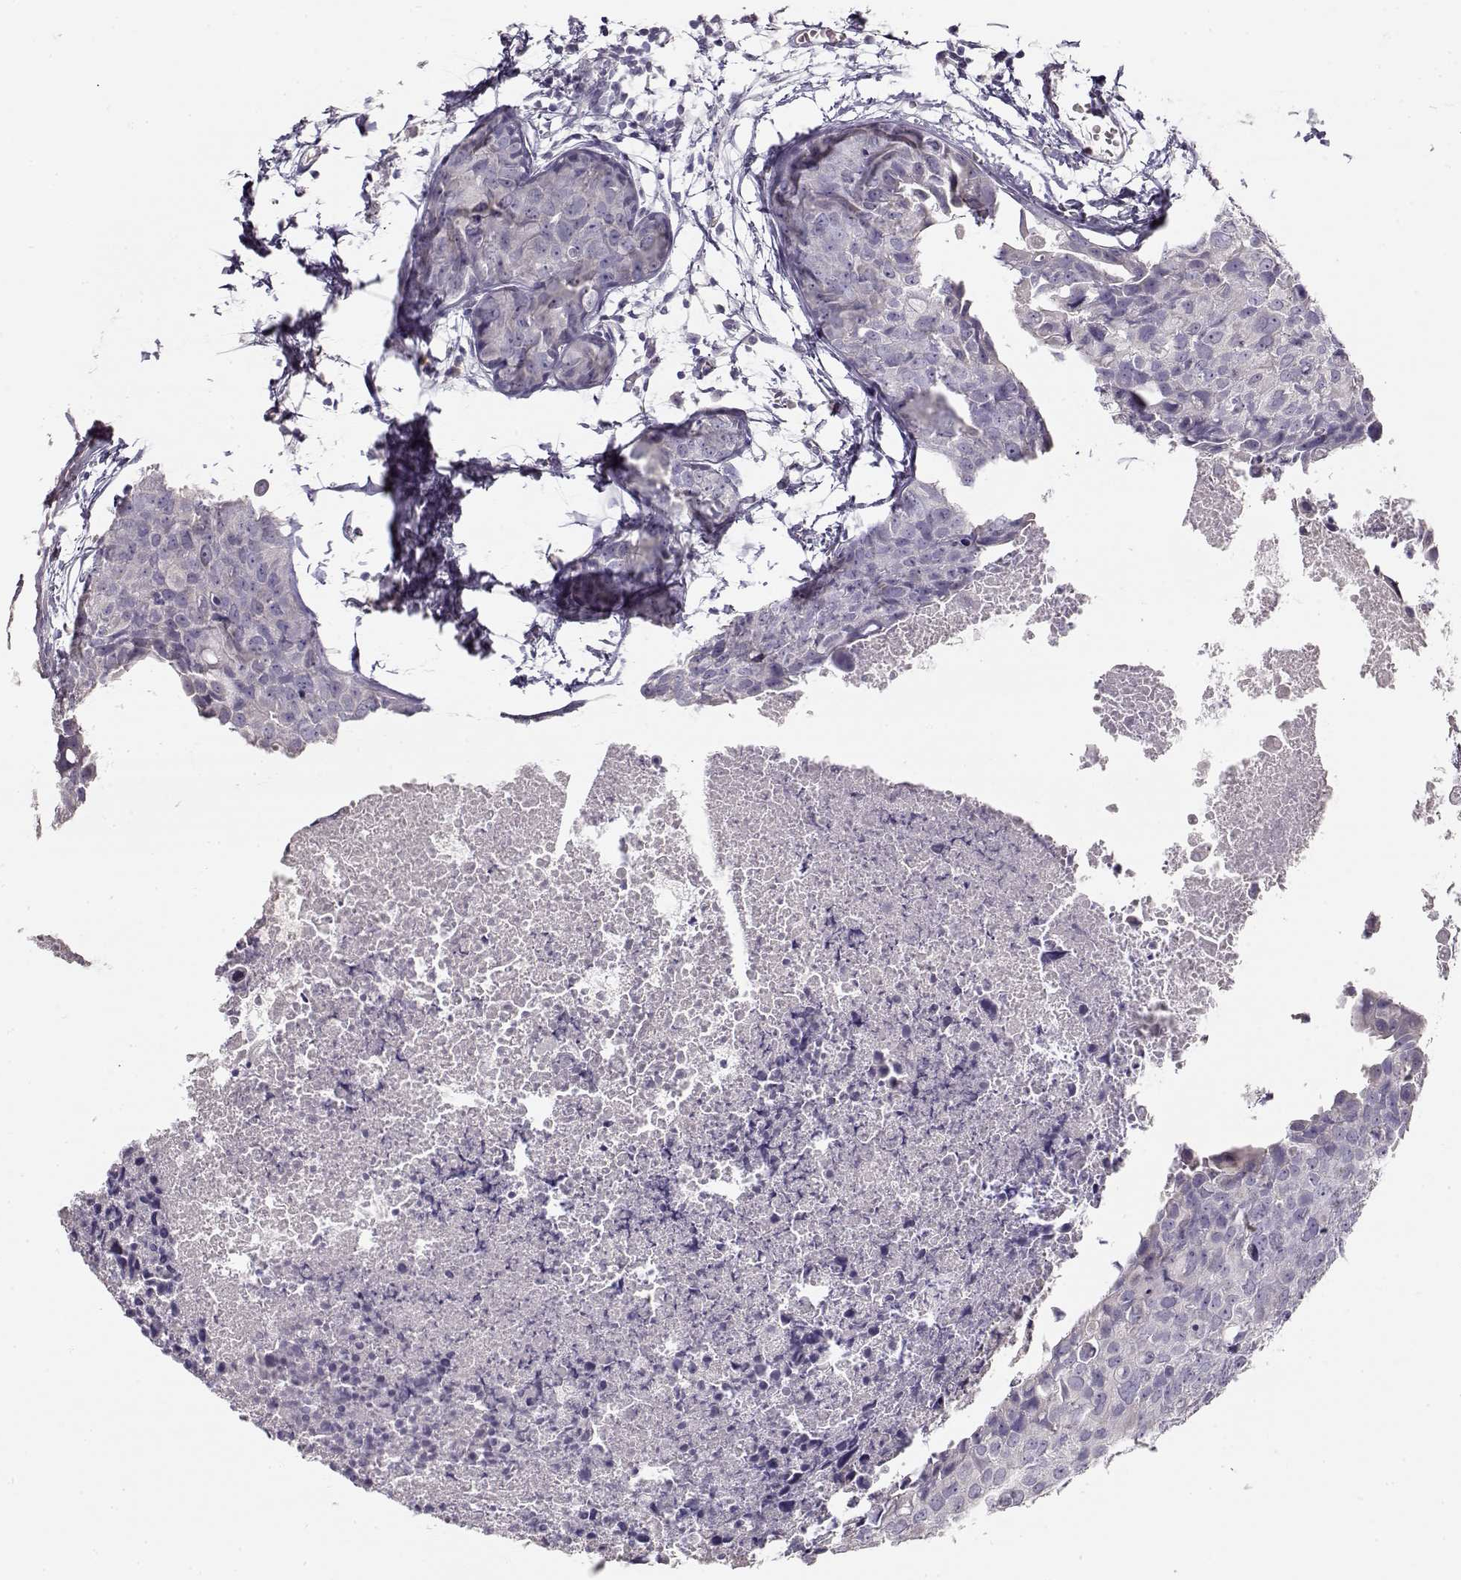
{"staining": {"intensity": "weak", "quantity": "<25%", "location": "cytoplasmic/membranous"}, "tissue": "breast cancer", "cell_type": "Tumor cells", "image_type": "cancer", "snomed": [{"axis": "morphology", "description": "Duct carcinoma"}, {"axis": "topography", "description": "Breast"}], "caption": "This is an immunohistochemistry (IHC) photomicrograph of breast cancer. There is no staining in tumor cells.", "gene": "GLIPR1L2", "patient": {"sex": "female", "age": 38}}